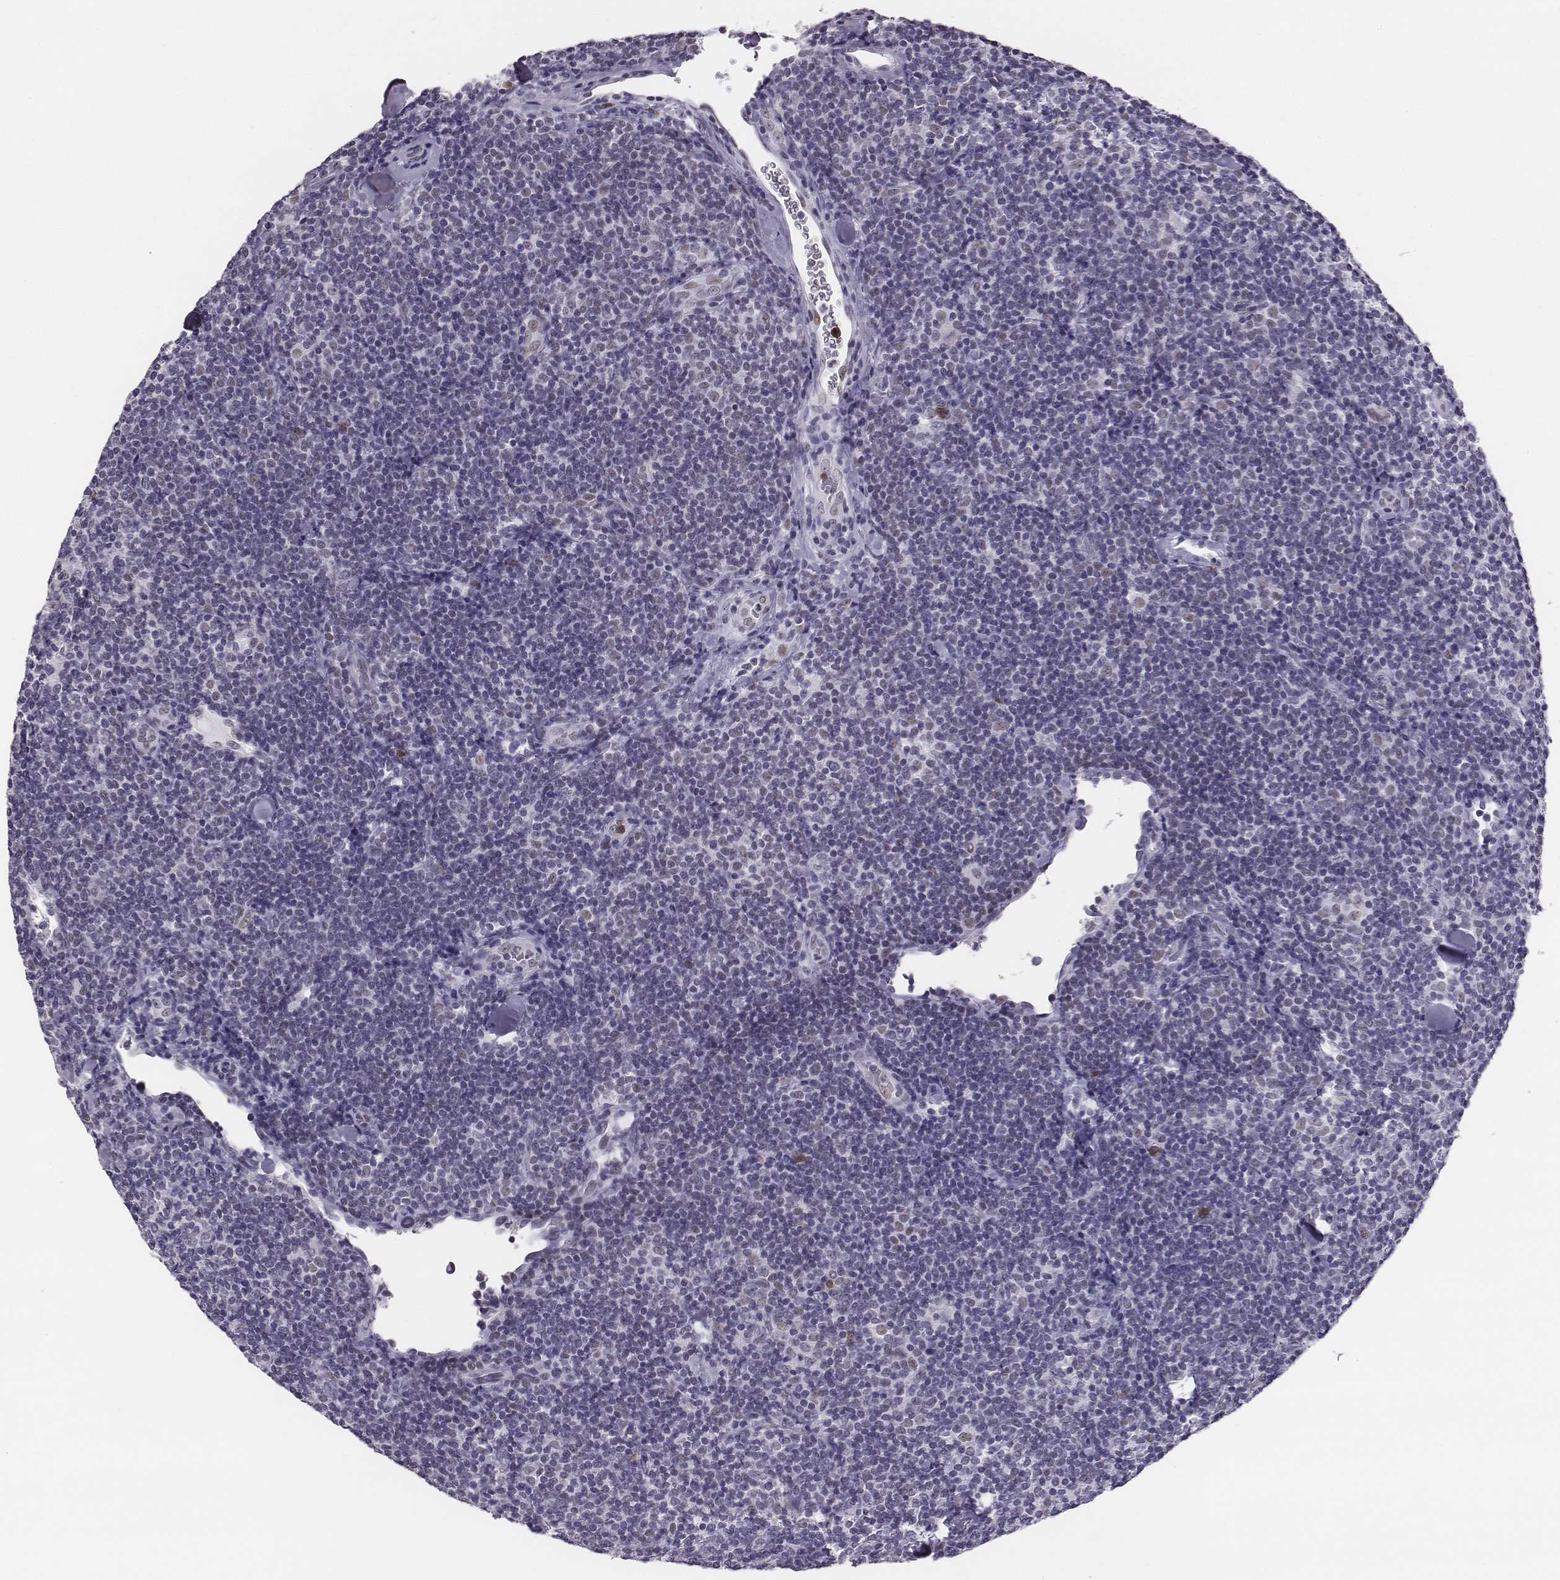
{"staining": {"intensity": "negative", "quantity": "none", "location": "none"}, "tissue": "lymphoma", "cell_type": "Tumor cells", "image_type": "cancer", "snomed": [{"axis": "morphology", "description": "Malignant lymphoma, non-Hodgkin's type, Low grade"}, {"axis": "topography", "description": "Lymph node"}], "caption": "The micrograph shows no significant expression in tumor cells of malignant lymphoma, non-Hodgkin's type (low-grade).", "gene": "ACOD1", "patient": {"sex": "female", "age": 56}}